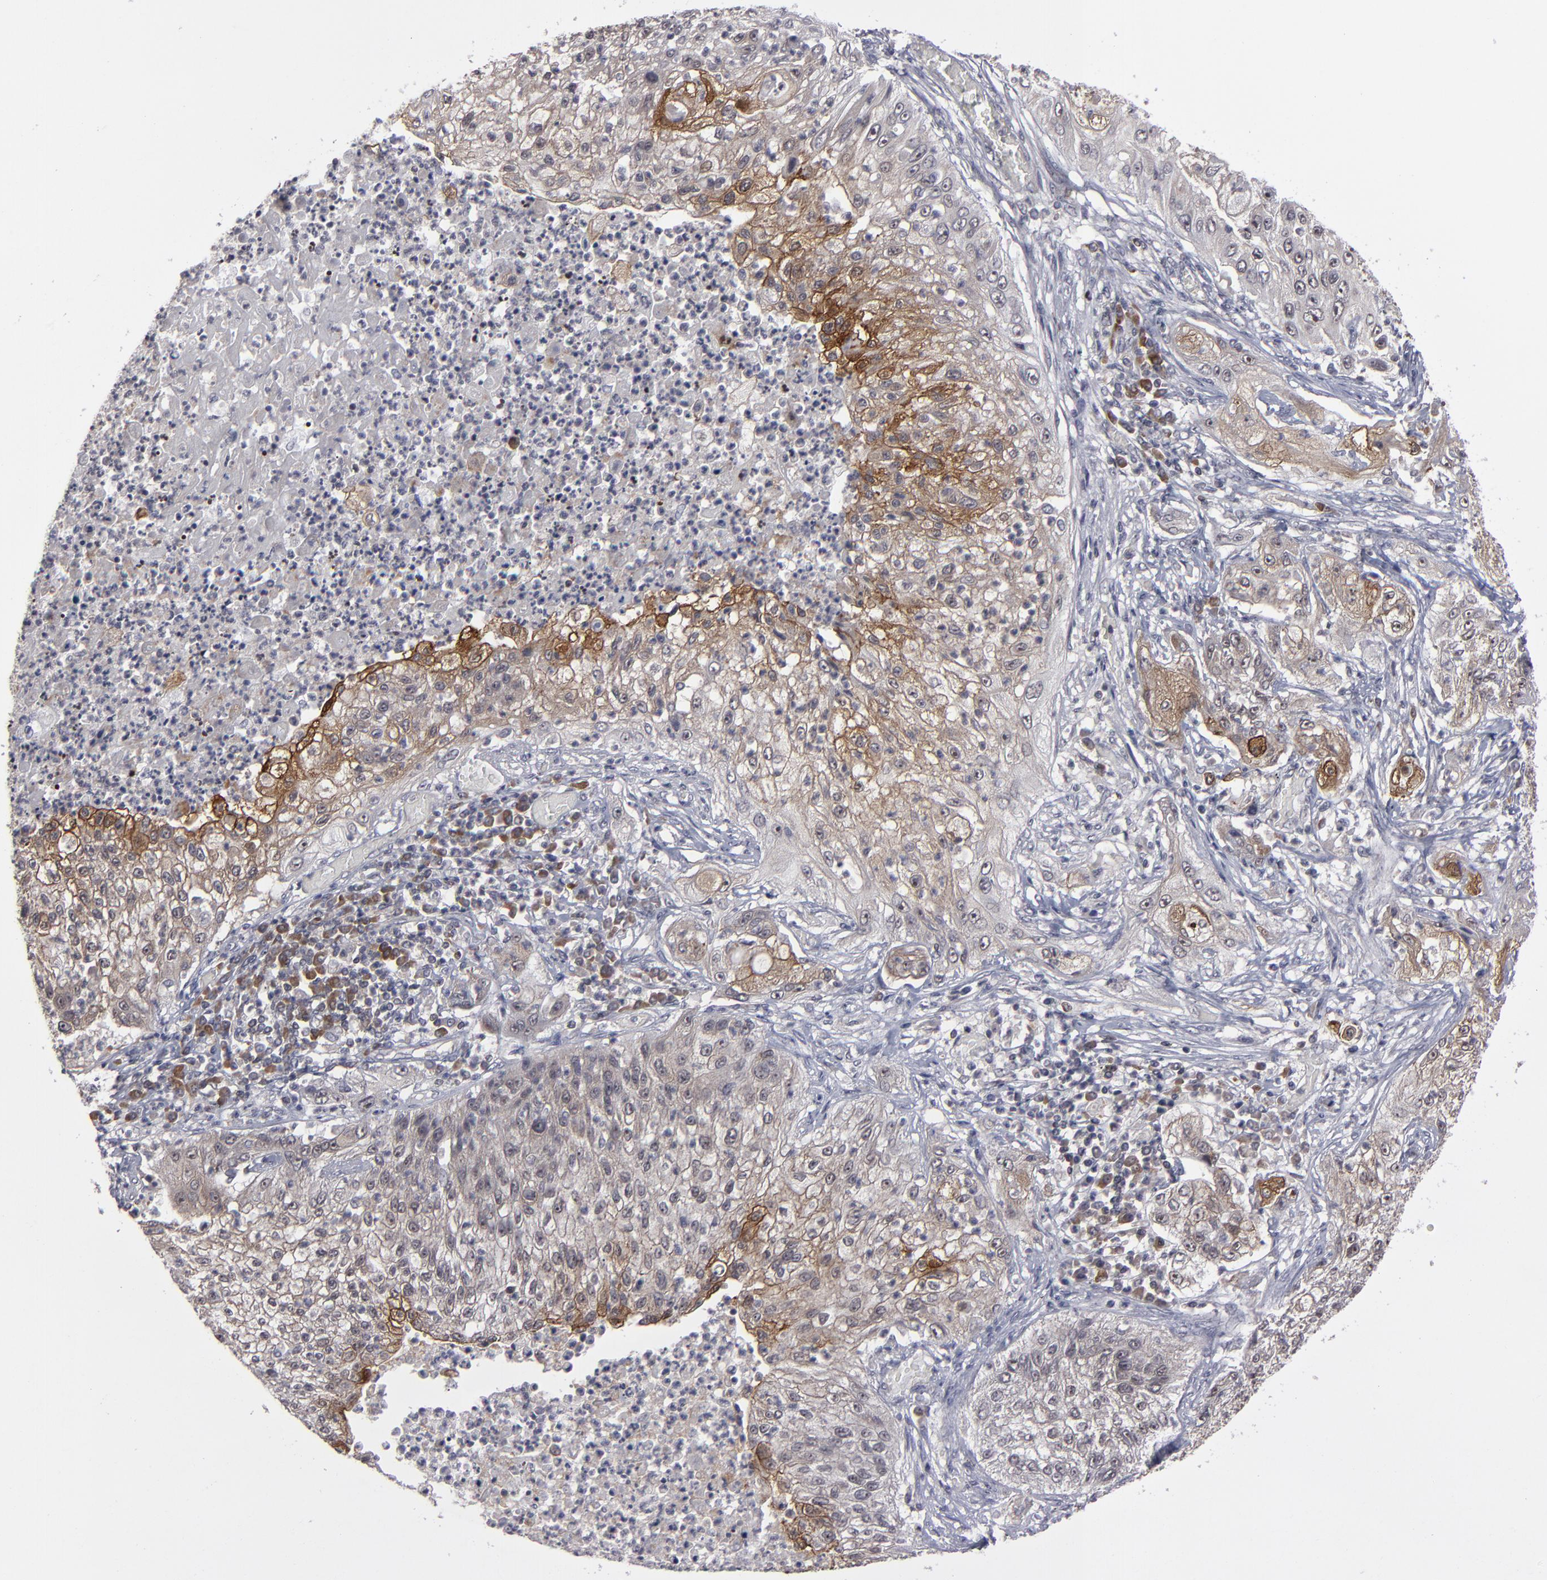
{"staining": {"intensity": "moderate", "quantity": "<25%", "location": "cytoplasmic/membranous"}, "tissue": "lung cancer", "cell_type": "Tumor cells", "image_type": "cancer", "snomed": [{"axis": "morphology", "description": "Inflammation, NOS"}, {"axis": "morphology", "description": "Squamous cell carcinoma, NOS"}, {"axis": "topography", "description": "Lymph node"}, {"axis": "topography", "description": "Soft tissue"}, {"axis": "topography", "description": "Lung"}], "caption": "Immunohistochemistry (IHC) (DAB (3,3'-diaminobenzidine)) staining of lung cancer reveals moderate cytoplasmic/membranous protein expression in about <25% of tumor cells.", "gene": "GLCCI1", "patient": {"sex": "male", "age": 66}}